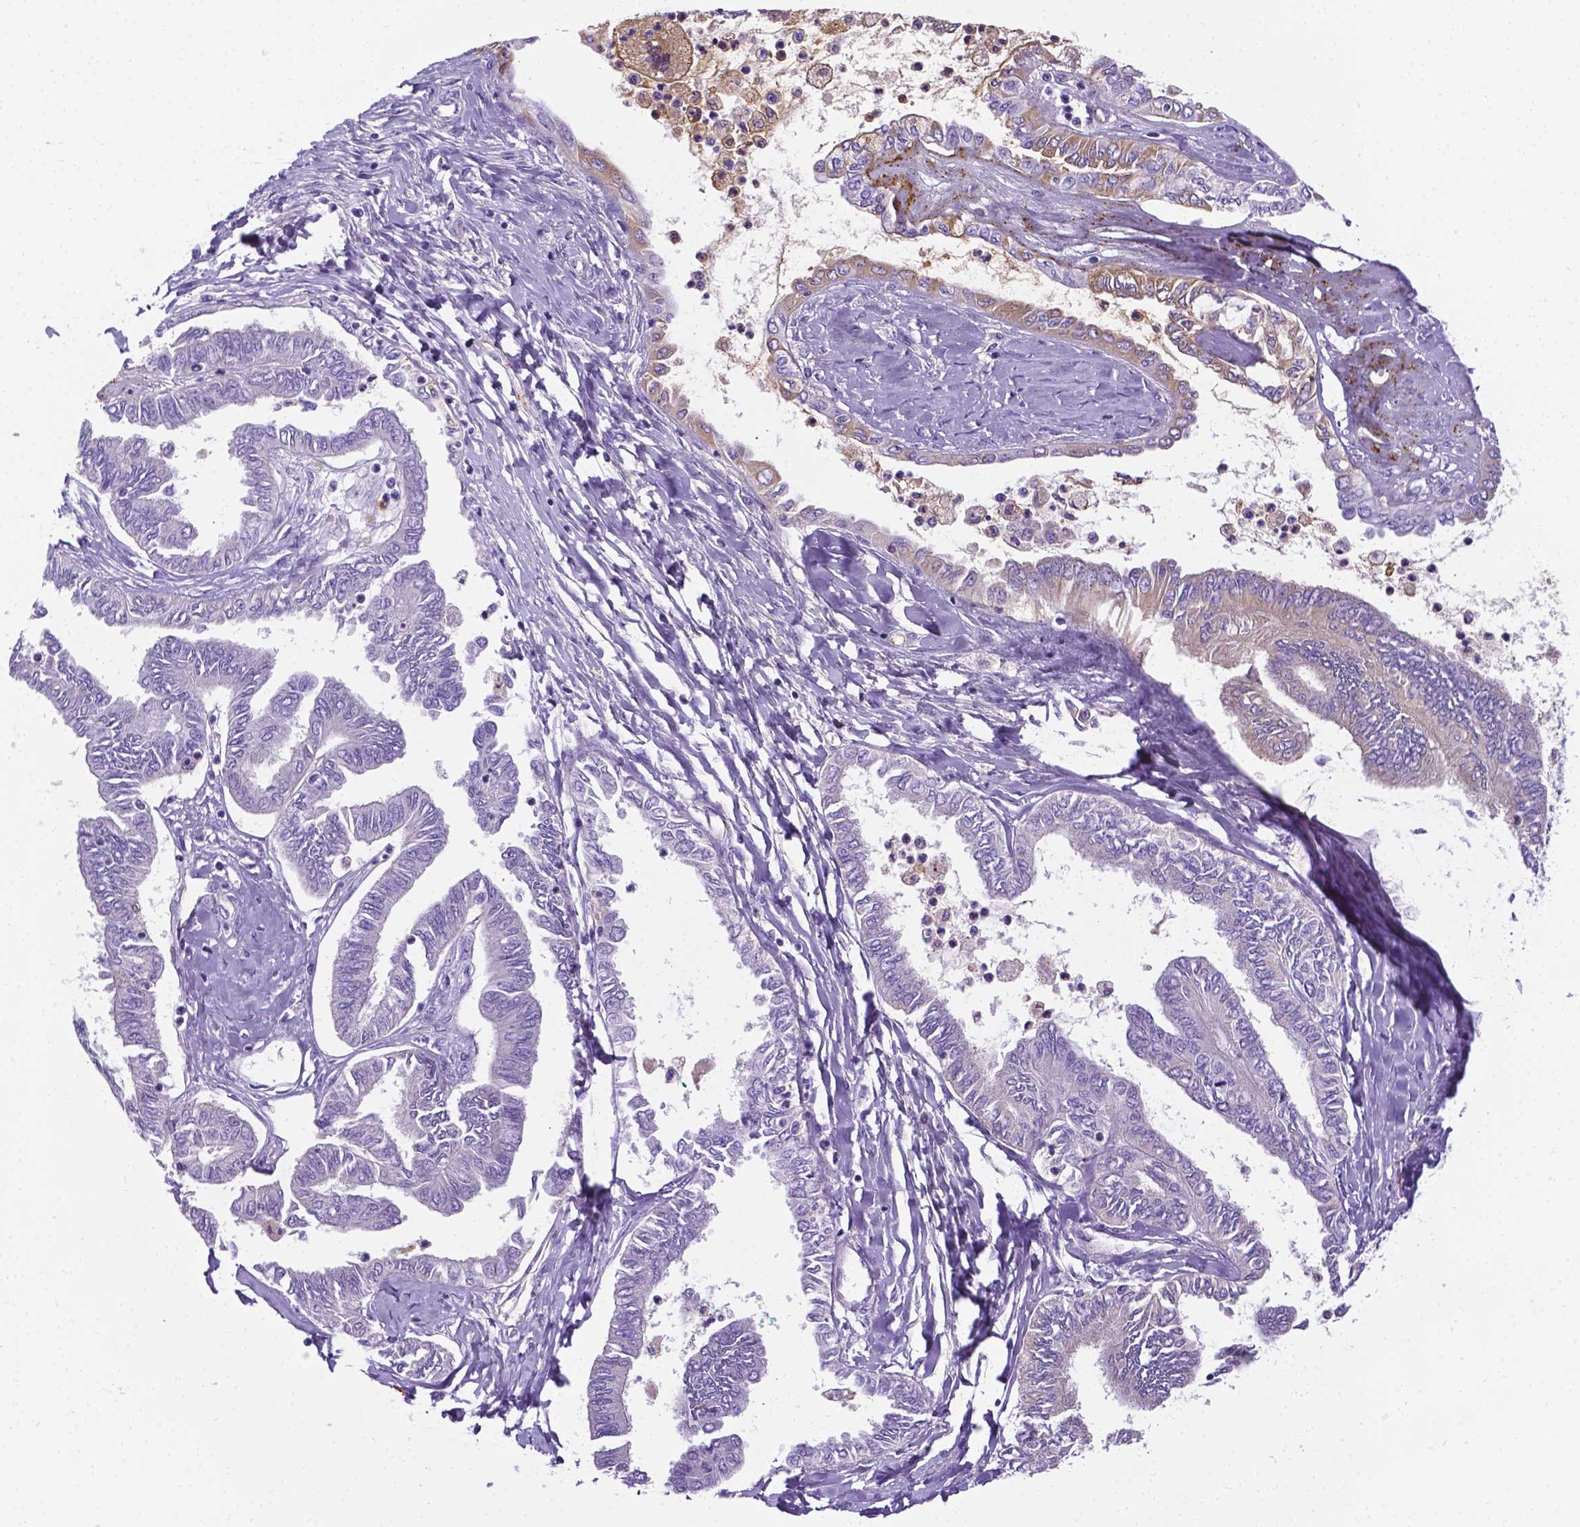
{"staining": {"intensity": "weak", "quantity": "25%-75%", "location": "cytoplasmic/membranous"}, "tissue": "ovarian cancer", "cell_type": "Tumor cells", "image_type": "cancer", "snomed": [{"axis": "morphology", "description": "Carcinoma, endometroid"}, {"axis": "topography", "description": "Ovary"}], "caption": "Approximately 25%-75% of tumor cells in ovarian cancer (endometroid carcinoma) show weak cytoplasmic/membranous protein expression as visualized by brown immunohistochemical staining.", "gene": "APOE", "patient": {"sex": "female", "age": 70}}